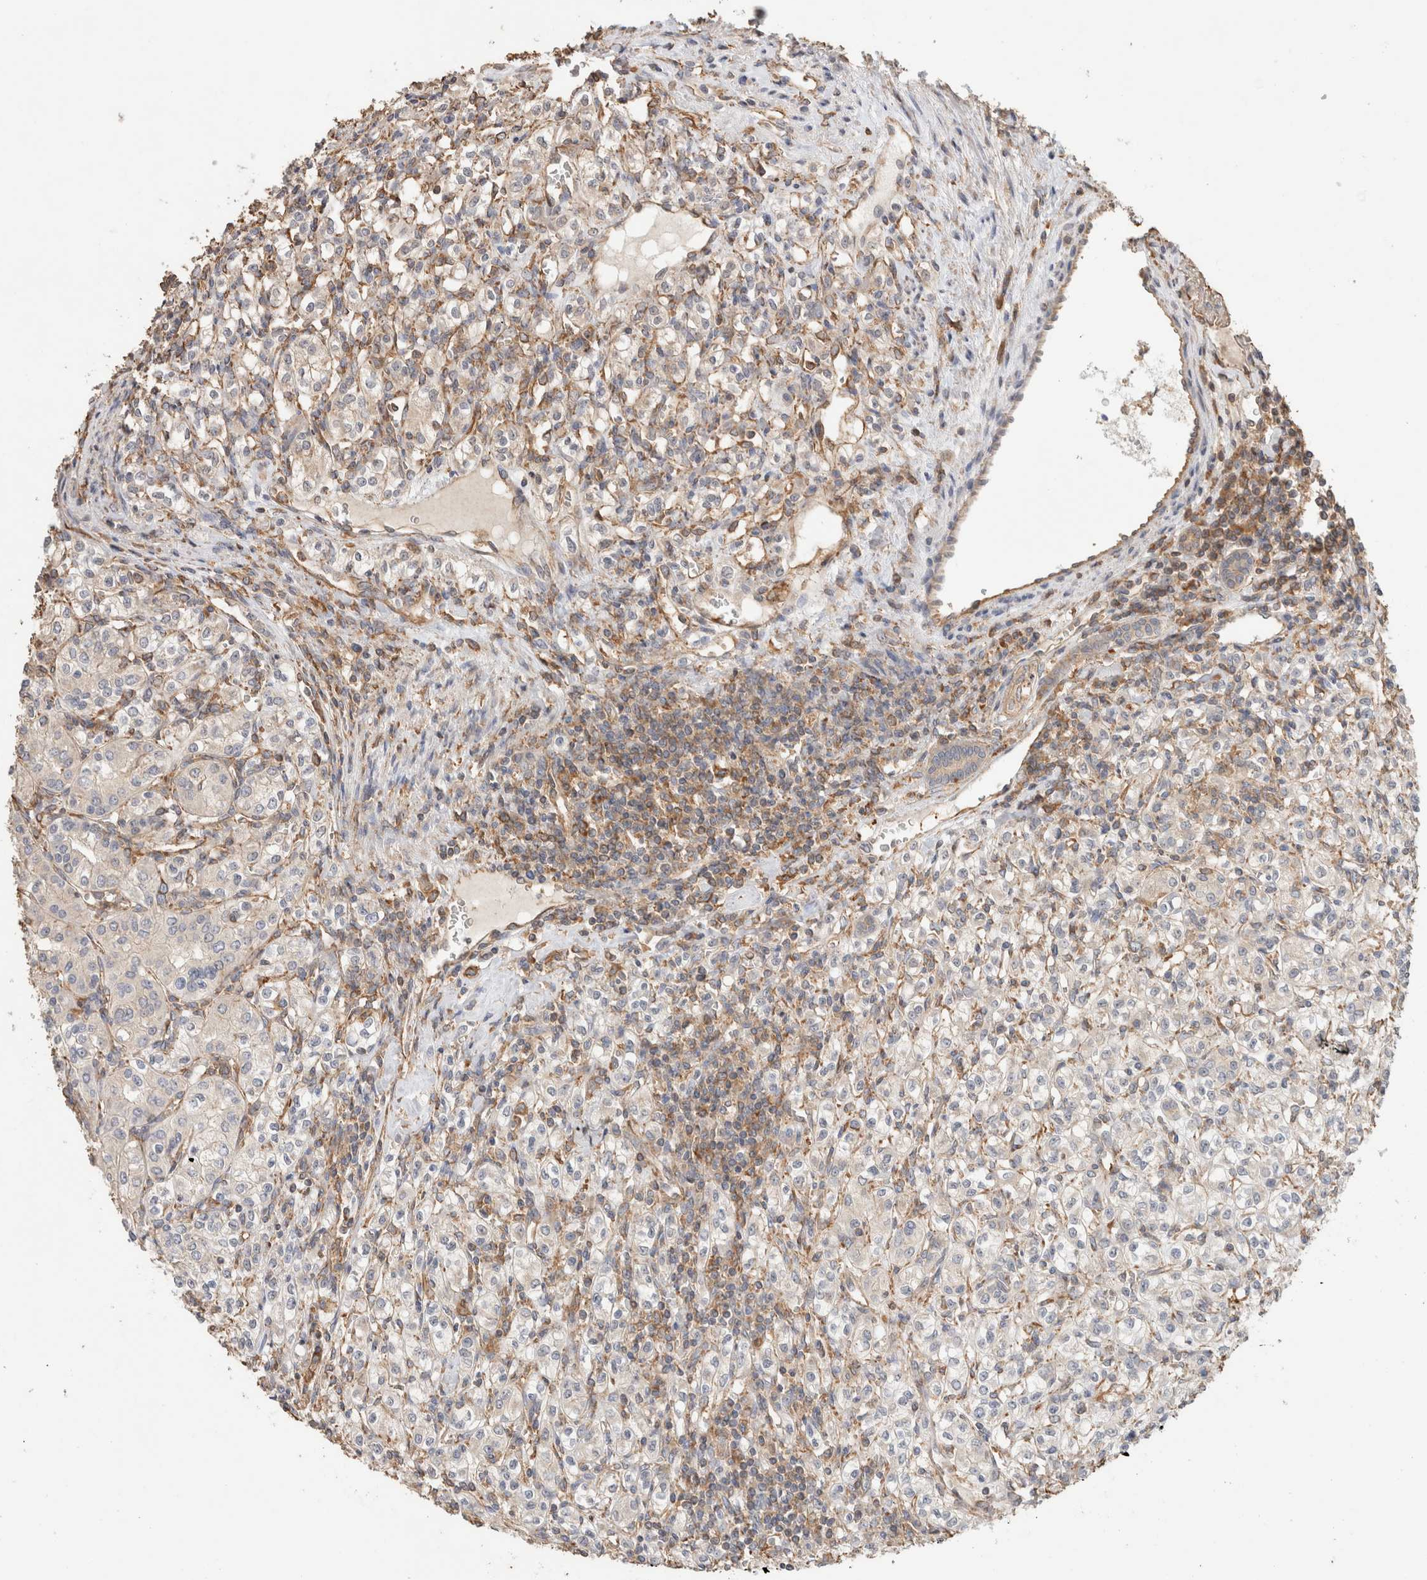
{"staining": {"intensity": "negative", "quantity": "none", "location": "none"}, "tissue": "renal cancer", "cell_type": "Tumor cells", "image_type": "cancer", "snomed": [{"axis": "morphology", "description": "Adenocarcinoma, NOS"}, {"axis": "topography", "description": "Kidney"}], "caption": "IHC of human adenocarcinoma (renal) displays no expression in tumor cells.", "gene": "CFAP418", "patient": {"sex": "male", "age": 77}}